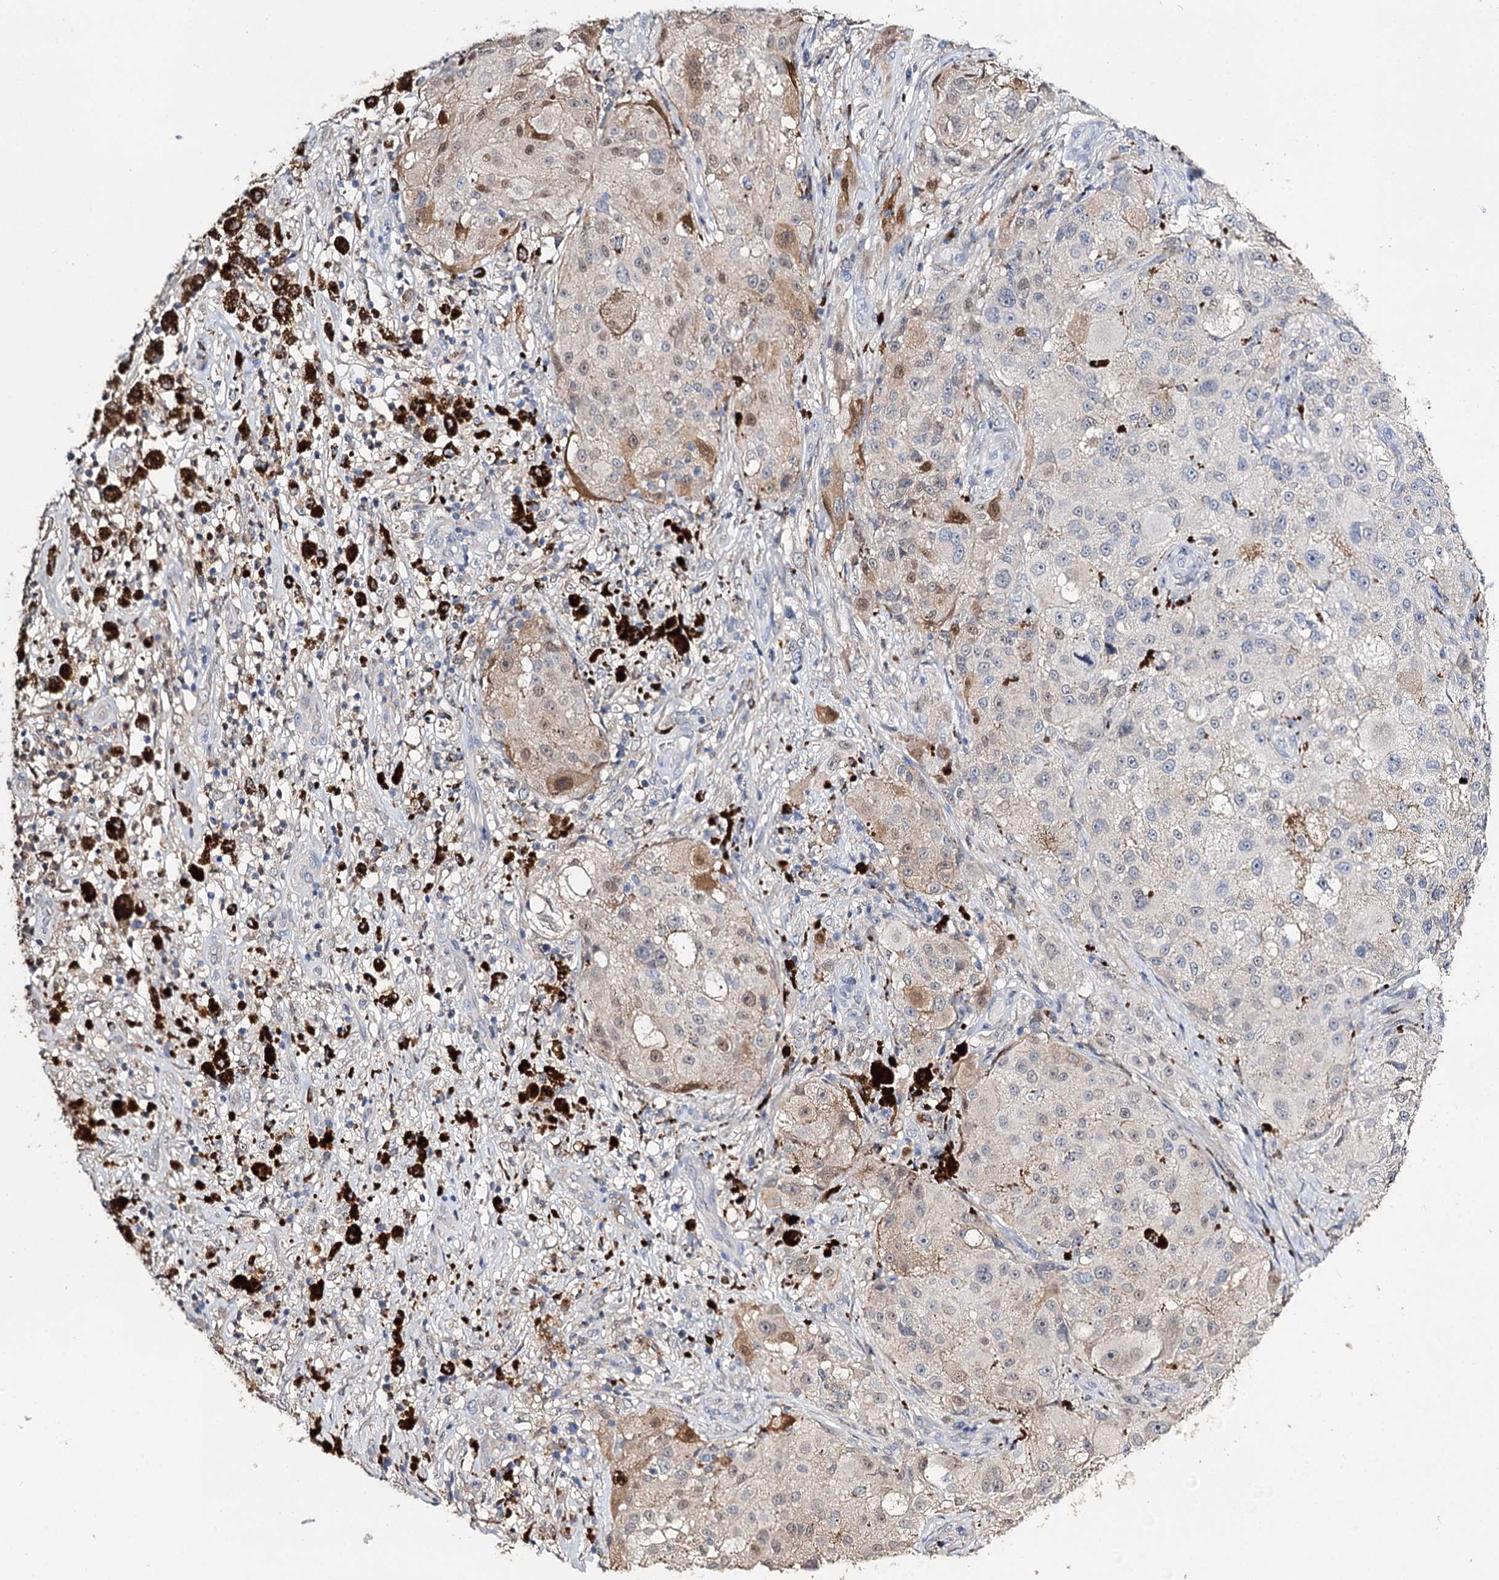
{"staining": {"intensity": "negative", "quantity": "none", "location": "none"}, "tissue": "melanoma", "cell_type": "Tumor cells", "image_type": "cancer", "snomed": [{"axis": "morphology", "description": "Necrosis, NOS"}, {"axis": "morphology", "description": "Malignant melanoma, NOS"}, {"axis": "topography", "description": "Skin"}], "caption": "DAB (3,3'-diaminobenzidine) immunohistochemical staining of human melanoma exhibits no significant expression in tumor cells.", "gene": "DNAH6", "patient": {"sex": "female", "age": 87}}